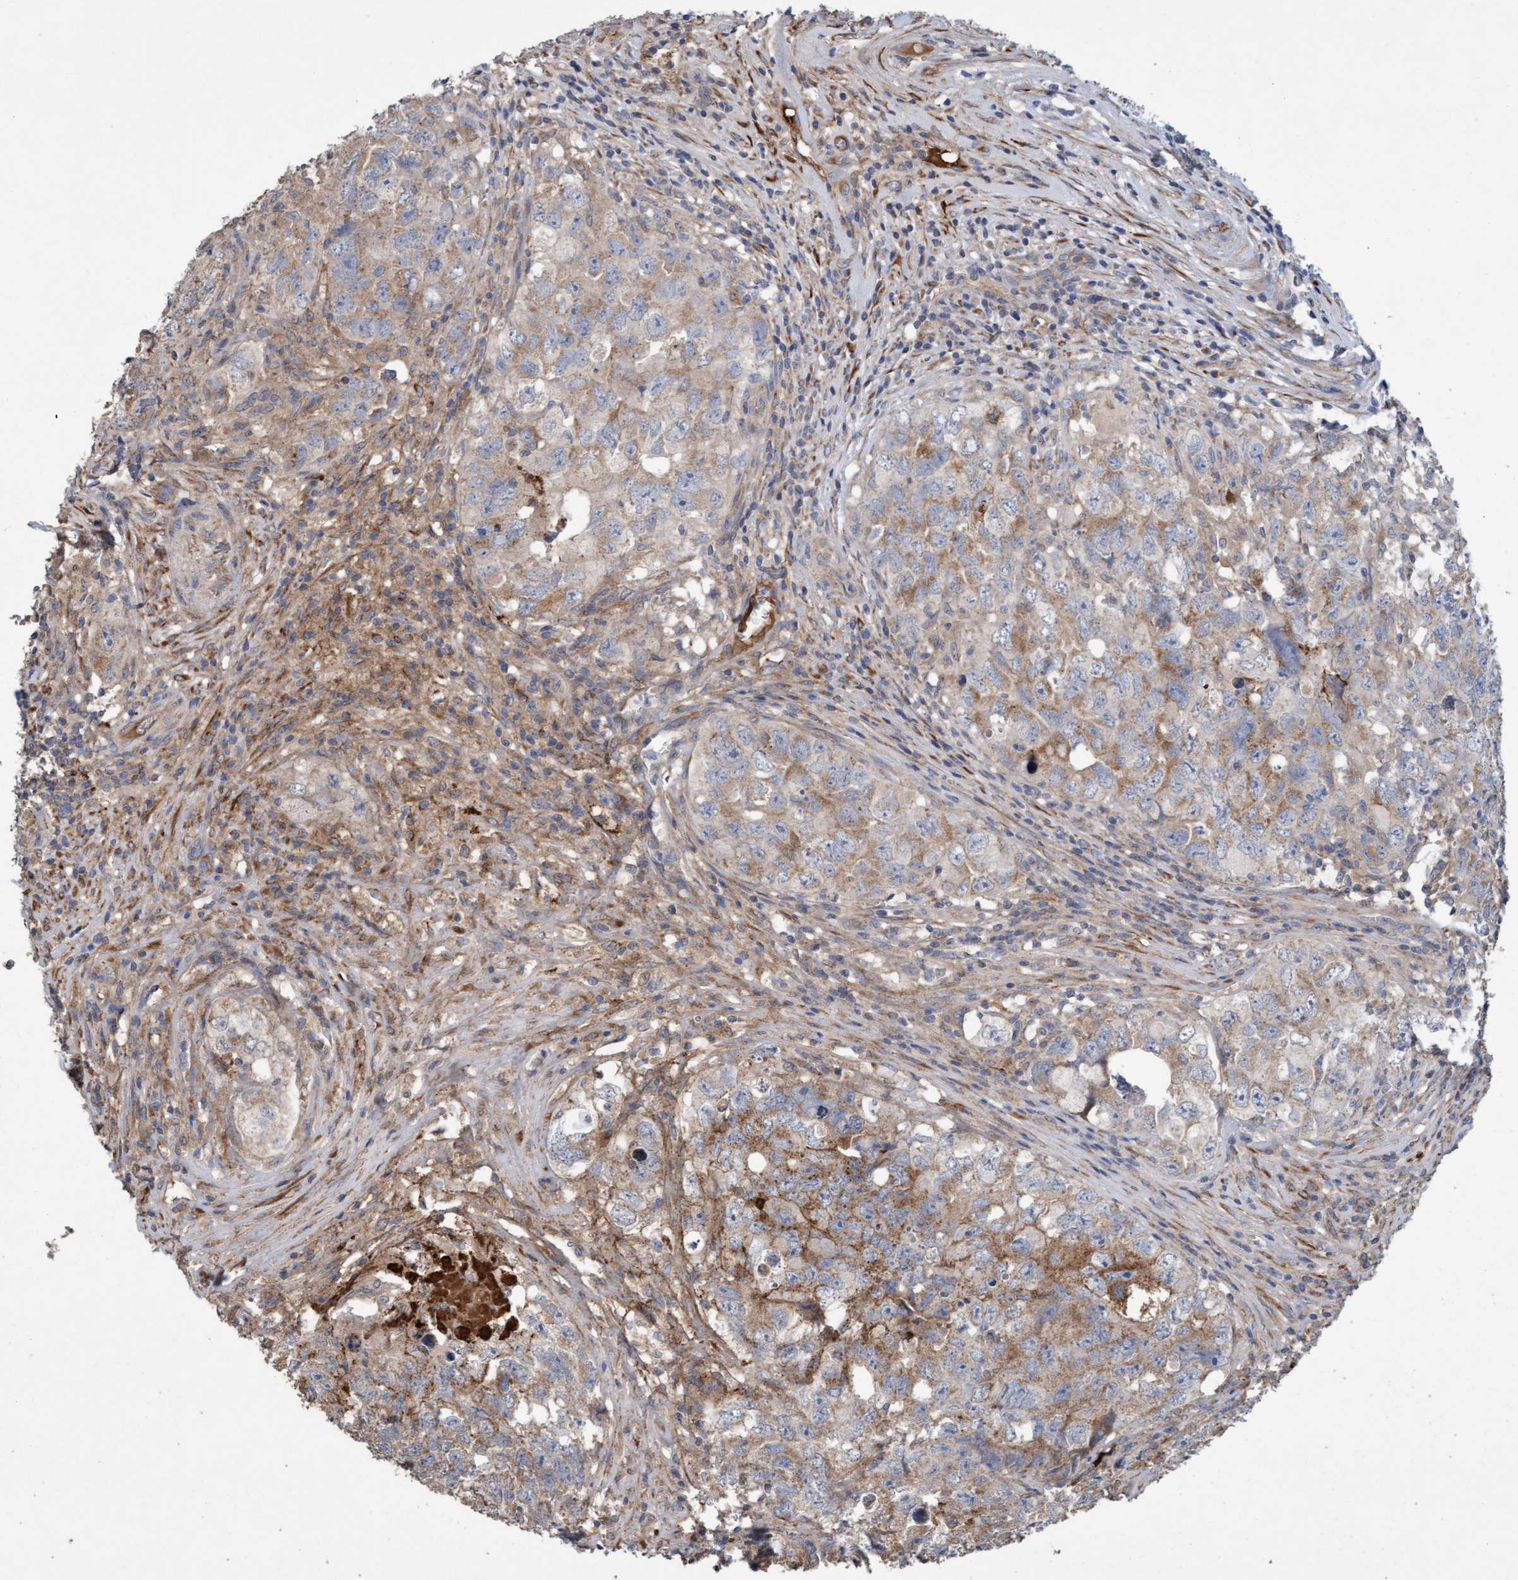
{"staining": {"intensity": "weak", "quantity": "25%-75%", "location": "cytoplasmic/membranous"}, "tissue": "testis cancer", "cell_type": "Tumor cells", "image_type": "cancer", "snomed": [{"axis": "morphology", "description": "Seminoma, NOS"}, {"axis": "morphology", "description": "Carcinoma, Embryonal, NOS"}, {"axis": "topography", "description": "Testis"}], "caption": "This is an image of immunohistochemistry (IHC) staining of testis embryonal carcinoma, which shows weak positivity in the cytoplasmic/membranous of tumor cells.", "gene": "DDHD2", "patient": {"sex": "male", "age": 43}}